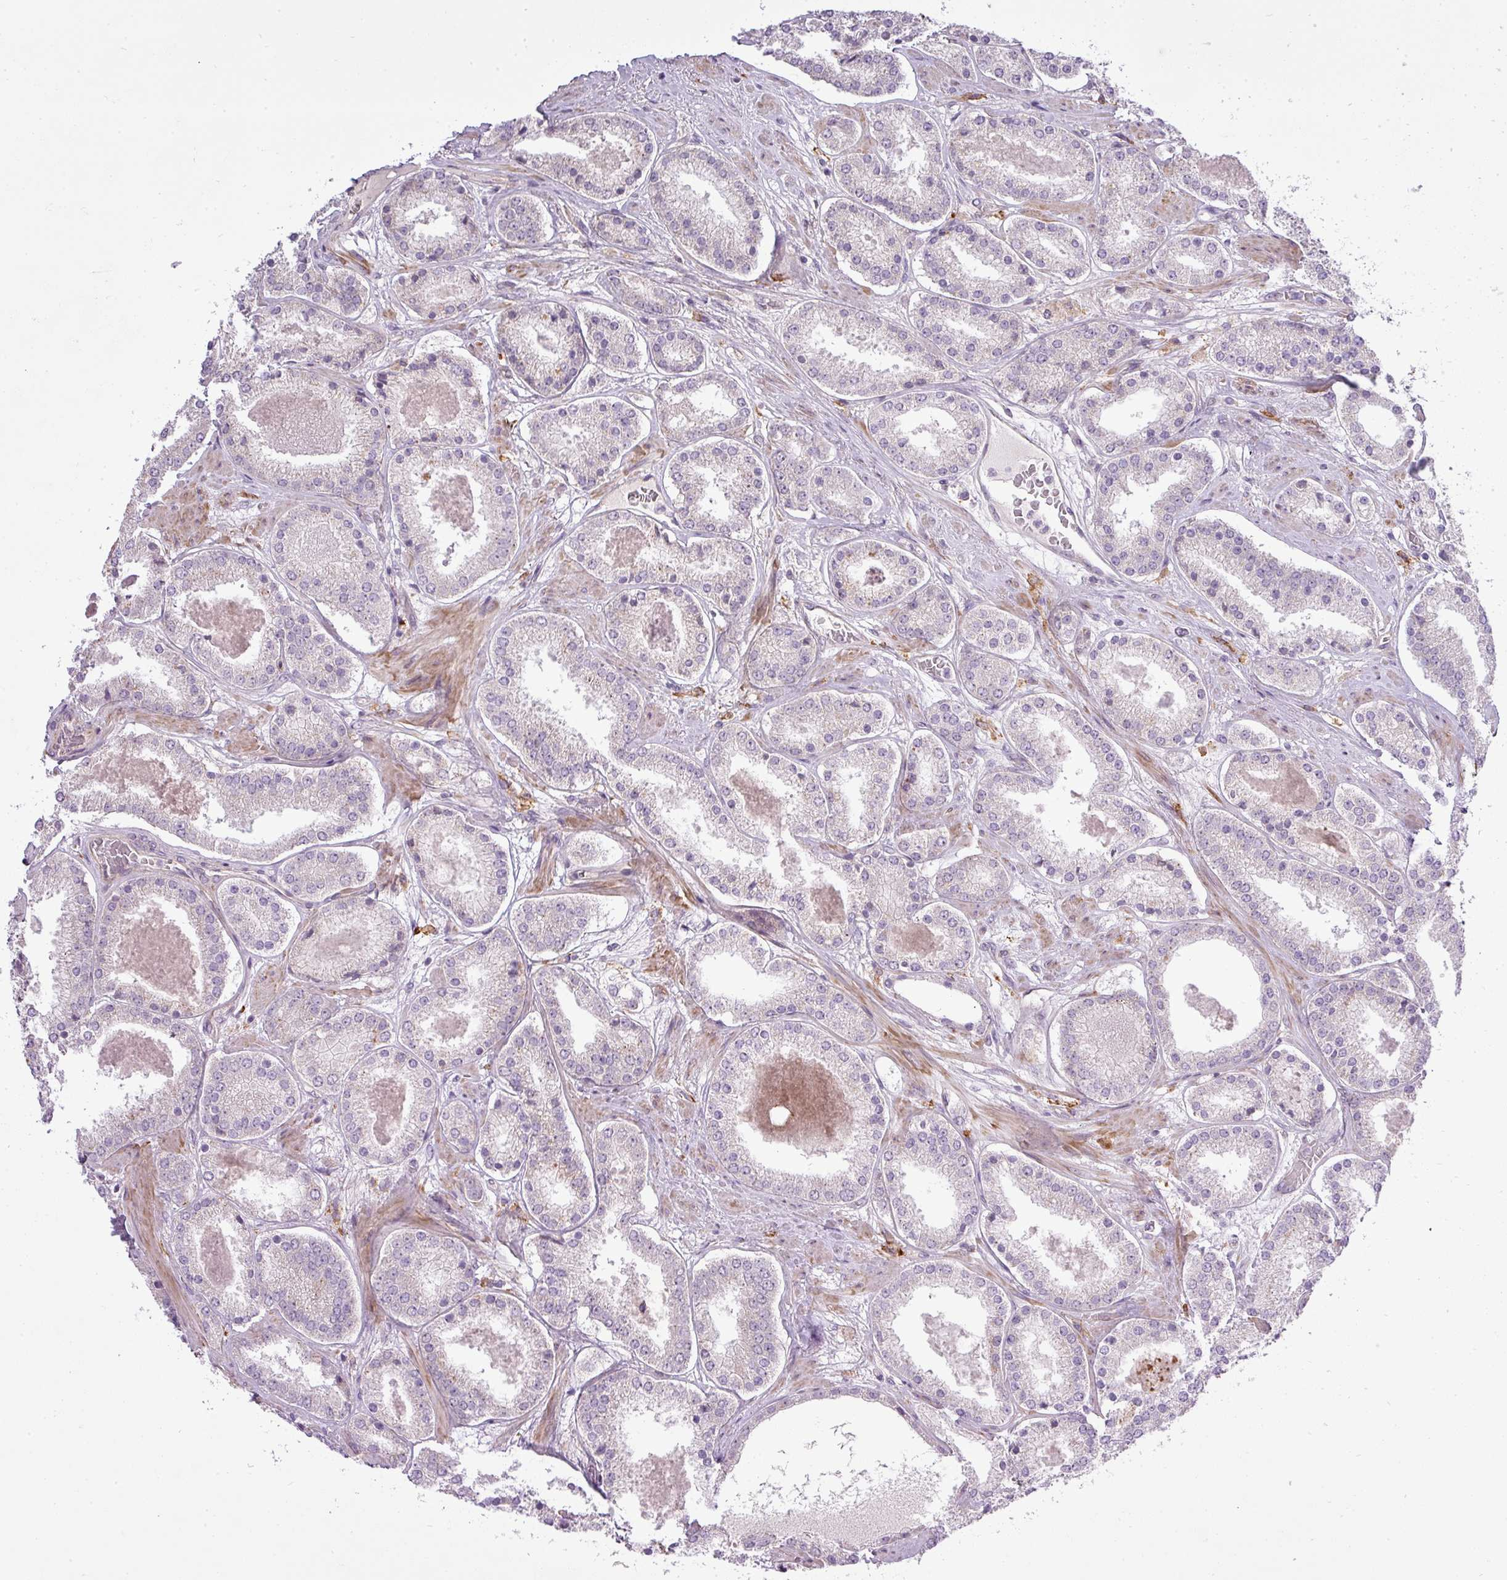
{"staining": {"intensity": "weak", "quantity": "<25%", "location": "cytoplasmic/membranous"}, "tissue": "prostate cancer", "cell_type": "Tumor cells", "image_type": "cancer", "snomed": [{"axis": "morphology", "description": "Adenocarcinoma, High grade"}, {"axis": "topography", "description": "Prostate"}], "caption": "The IHC histopathology image has no significant staining in tumor cells of prostate cancer tissue.", "gene": "PDRG1", "patient": {"sex": "male", "age": 63}}